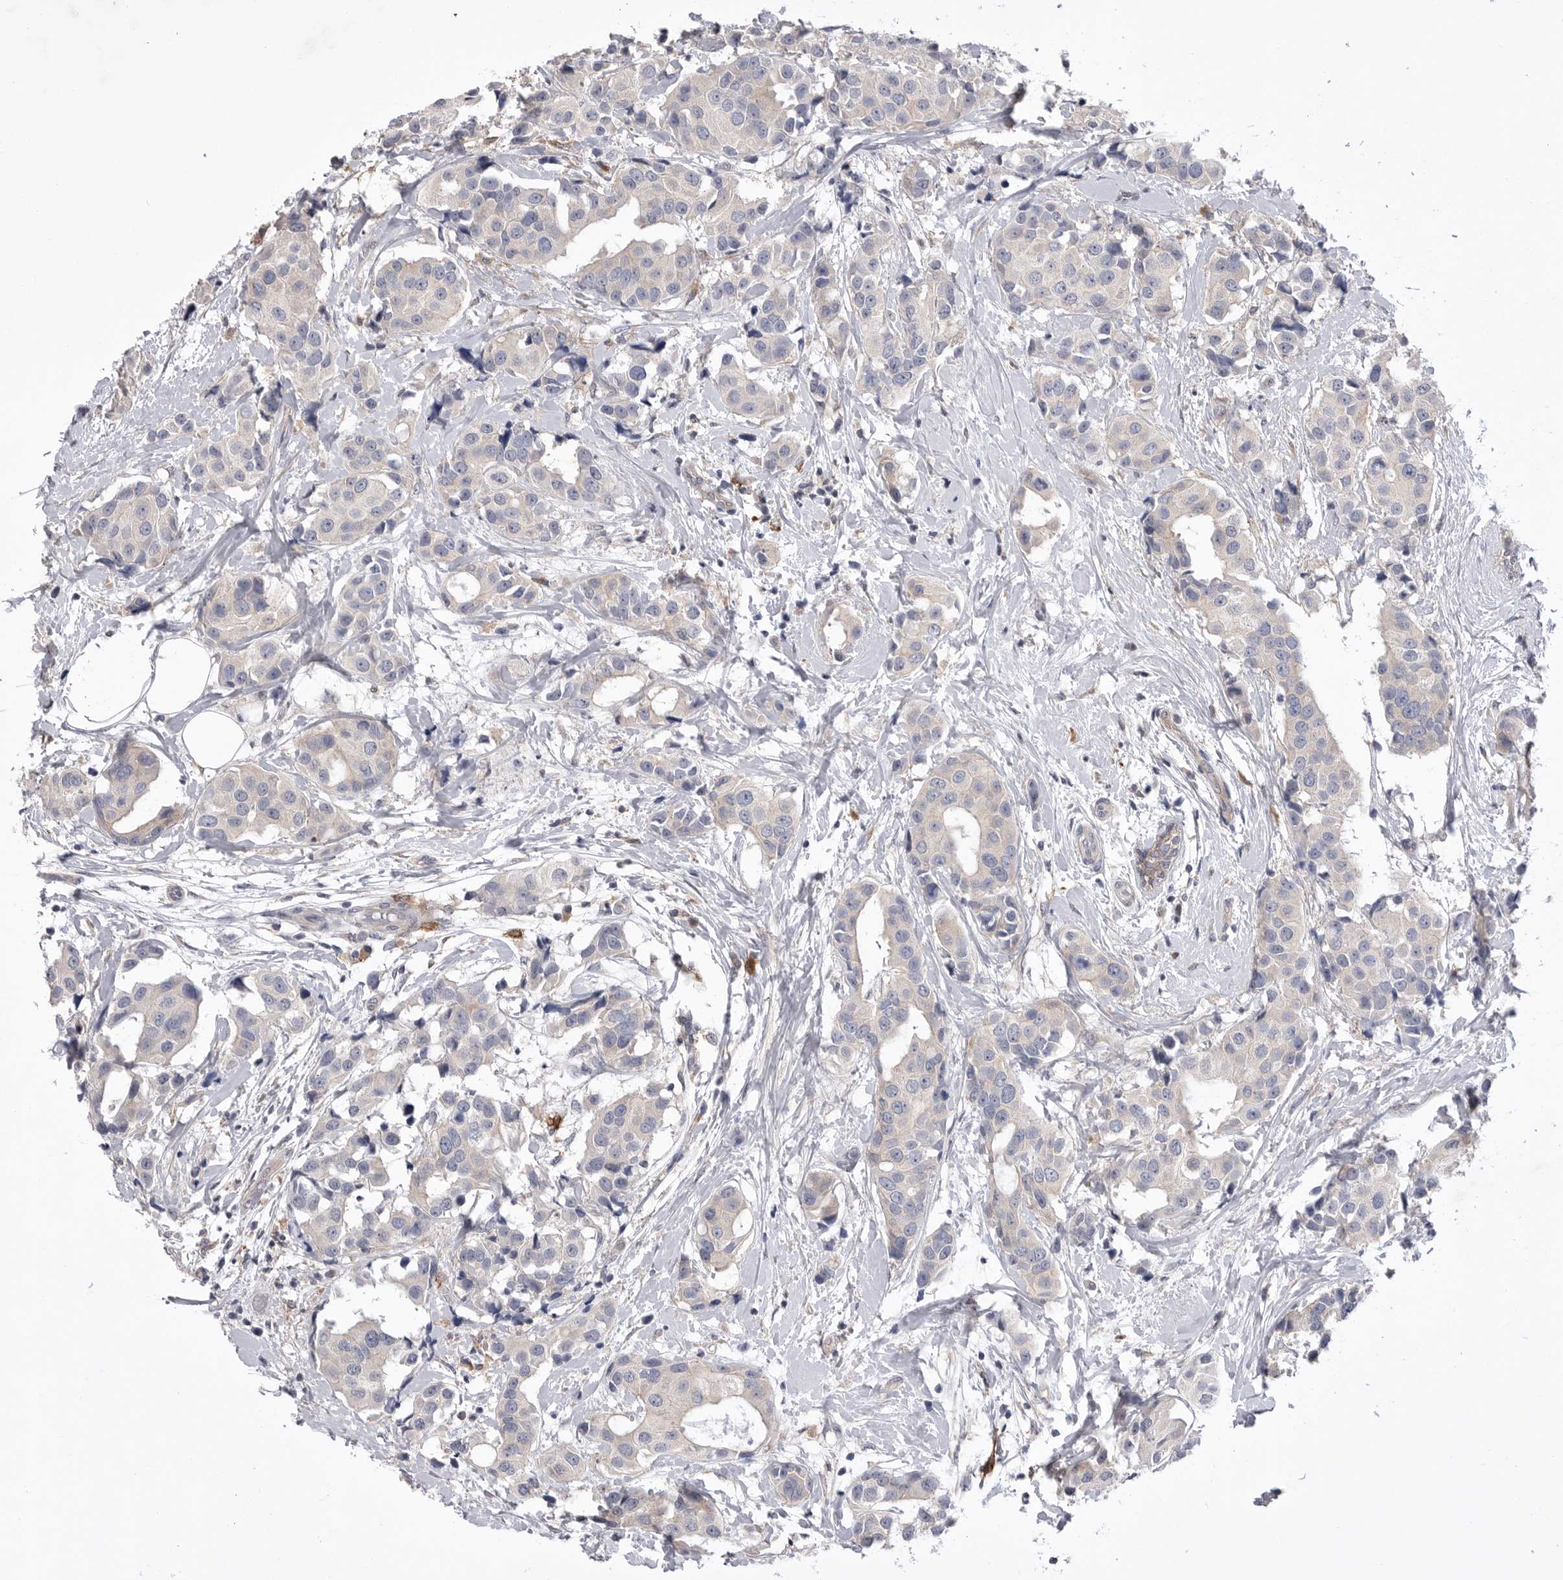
{"staining": {"intensity": "negative", "quantity": "none", "location": "none"}, "tissue": "breast cancer", "cell_type": "Tumor cells", "image_type": "cancer", "snomed": [{"axis": "morphology", "description": "Normal tissue, NOS"}, {"axis": "morphology", "description": "Duct carcinoma"}, {"axis": "topography", "description": "Breast"}], "caption": "DAB immunohistochemical staining of human breast infiltrating ductal carcinoma reveals no significant positivity in tumor cells.", "gene": "VAC14", "patient": {"sex": "female", "age": 39}}